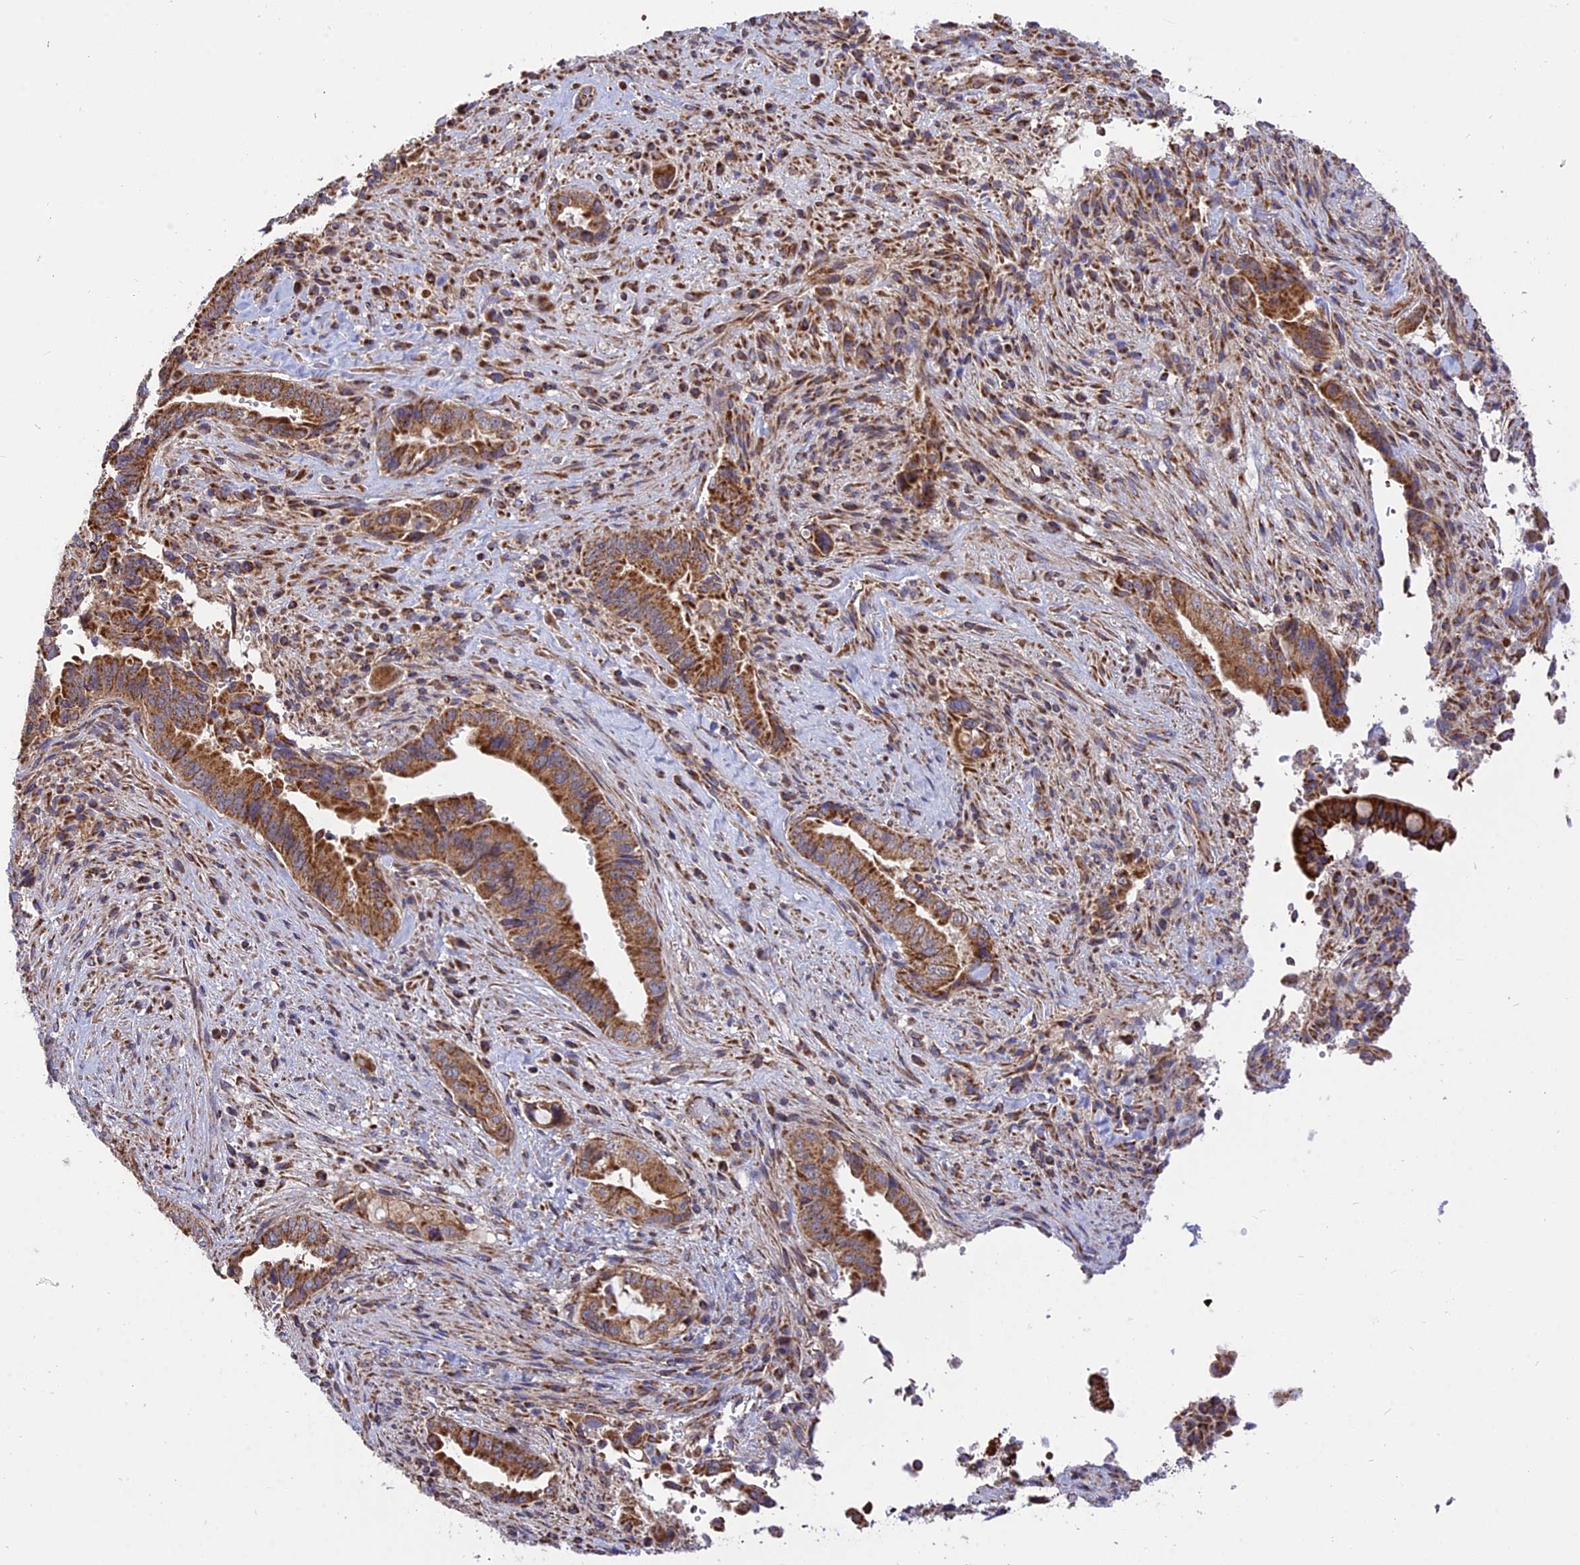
{"staining": {"intensity": "strong", "quantity": ">75%", "location": "cytoplasmic/membranous"}, "tissue": "pancreatic cancer", "cell_type": "Tumor cells", "image_type": "cancer", "snomed": [{"axis": "morphology", "description": "Adenocarcinoma, NOS"}, {"axis": "topography", "description": "Pancreas"}], "caption": "Adenocarcinoma (pancreatic) stained for a protein exhibits strong cytoplasmic/membranous positivity in tumor cells.", "gene": "TTC4", "patient": {"sex": "male", "age": 70}}